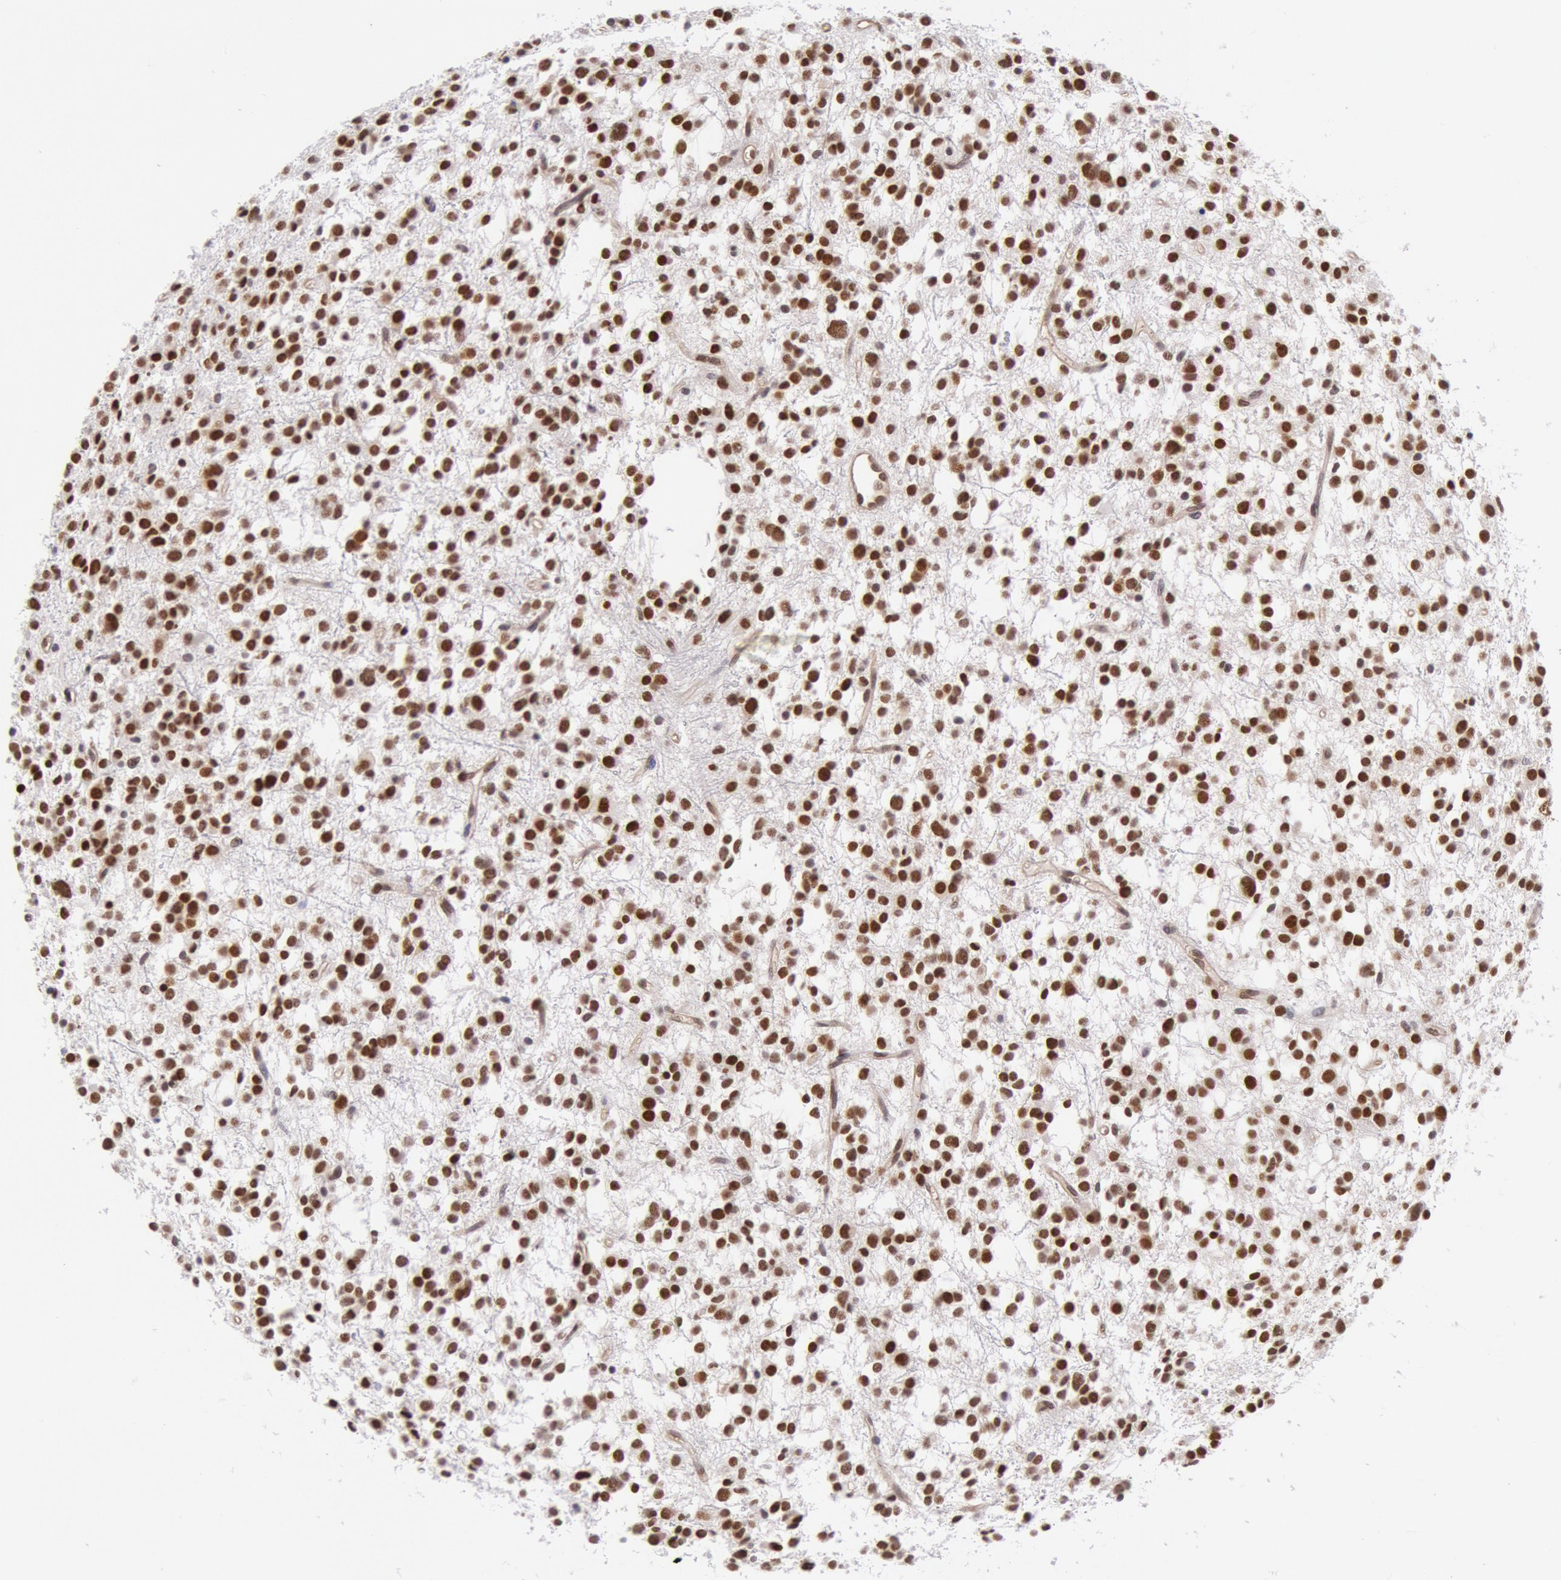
{"staining": {"intensity": "moderate", "quantity": ">75%", "location": "nuclear"}, "tissue": "glioma", "cell_type": "Tumor cells", "image_type": "cancer", "snomed": [{"axis": "morphology", "description": "Glioma, malignant, Low grade"}, {"axis": "topography", "description": "Brain"}], "caption": "Immunohistochemistry micrograph of neoplastic tissue: malignant glioma (low-grade) stained using IHC displays medium levels of moderate protein expression localized specifically in the nuclear of tumor cells, appearing as a nuclear brown color.", "gene": "CDKN2B", "patient": {"sex": "female", "age": 36}}